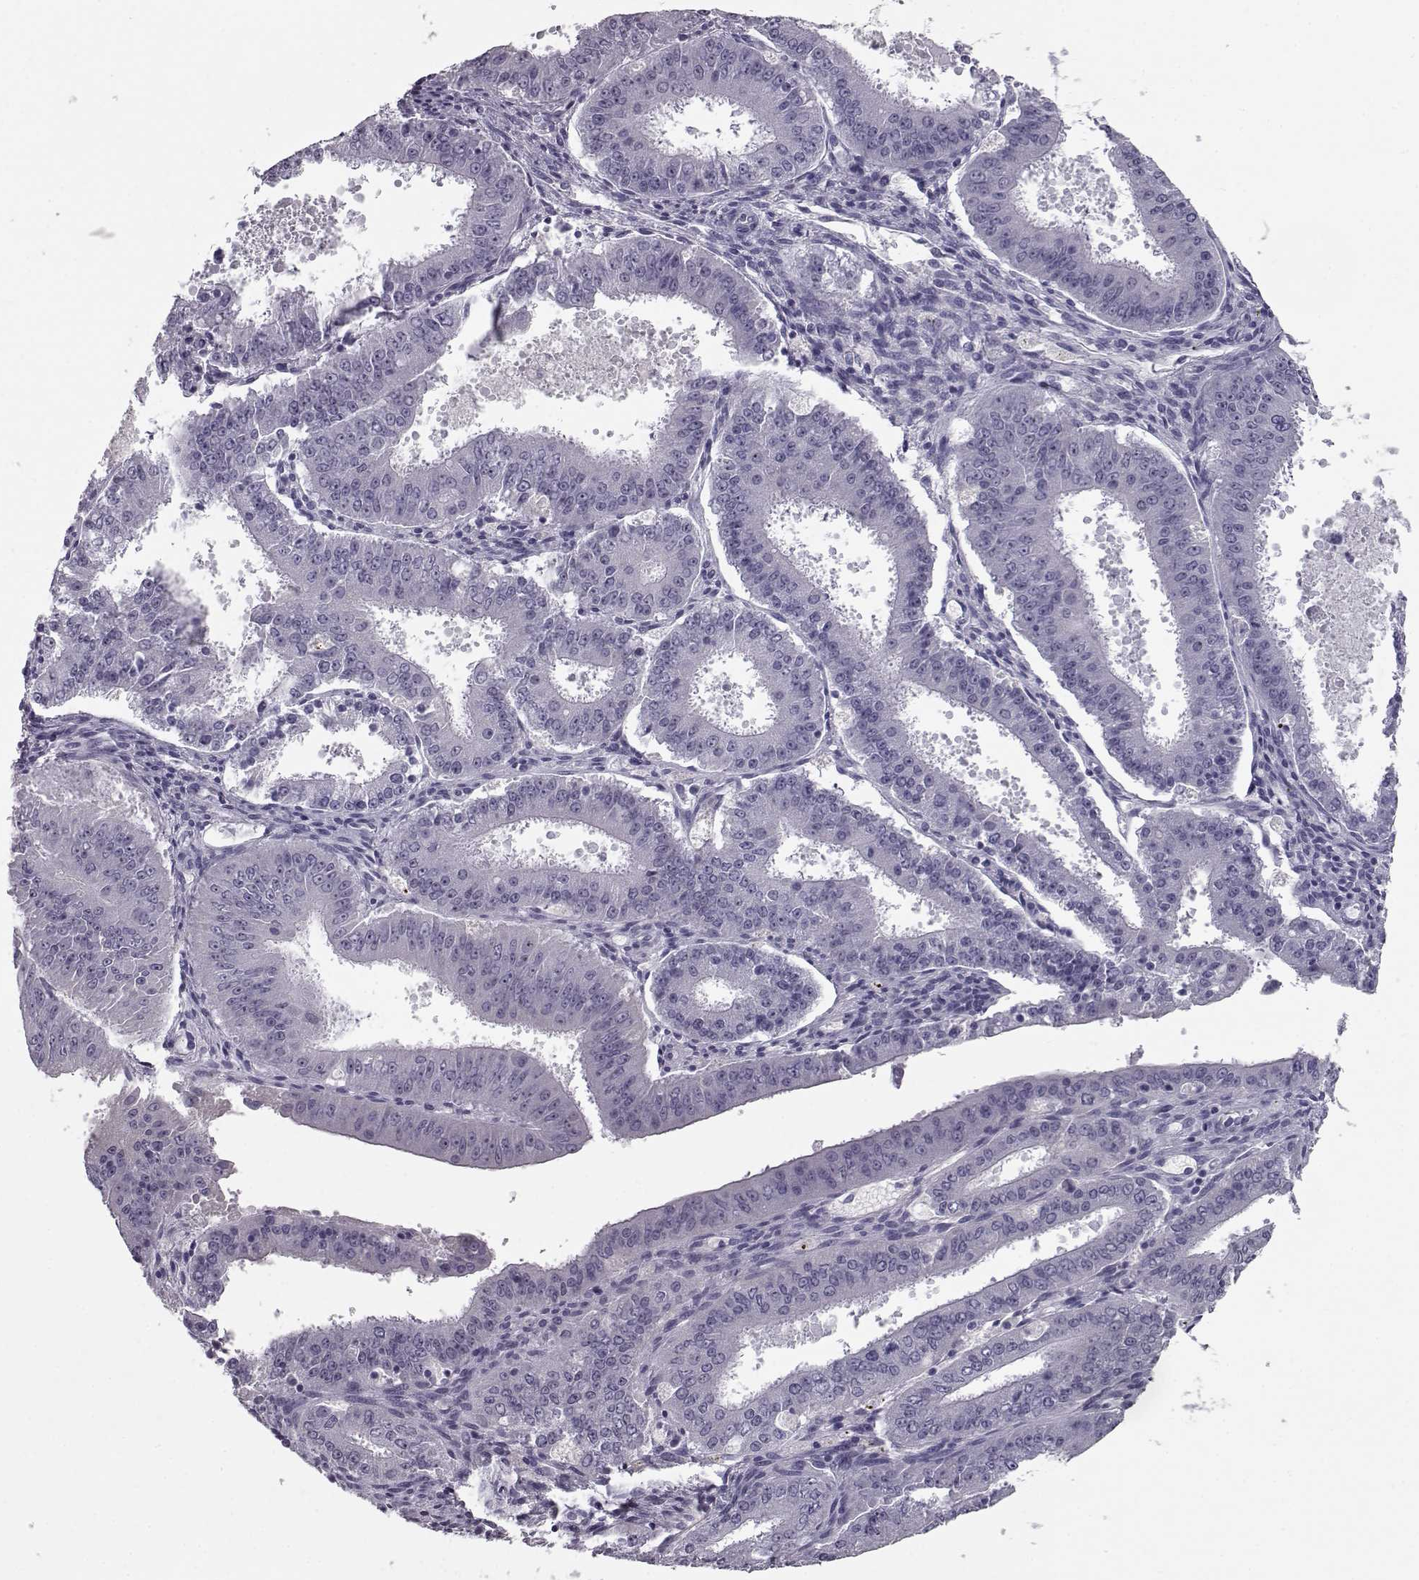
{"staining": {"intensity": "negative", "quantity": "none", "location": "none"}, "tissue": "ovarian cancer", "cell_type": "Tumor cells", "image_type": "cancer", "snomed": [{"axis": "morphology", "description": "Carcinoma, endometroid"}, {"axis": "topography", "description": "Ovary"}], "caption": "Tumor cells show no significant expression in ovarian cancer.", "gene": "CCL19", "patient": {"sex": "female", "age": 42}}